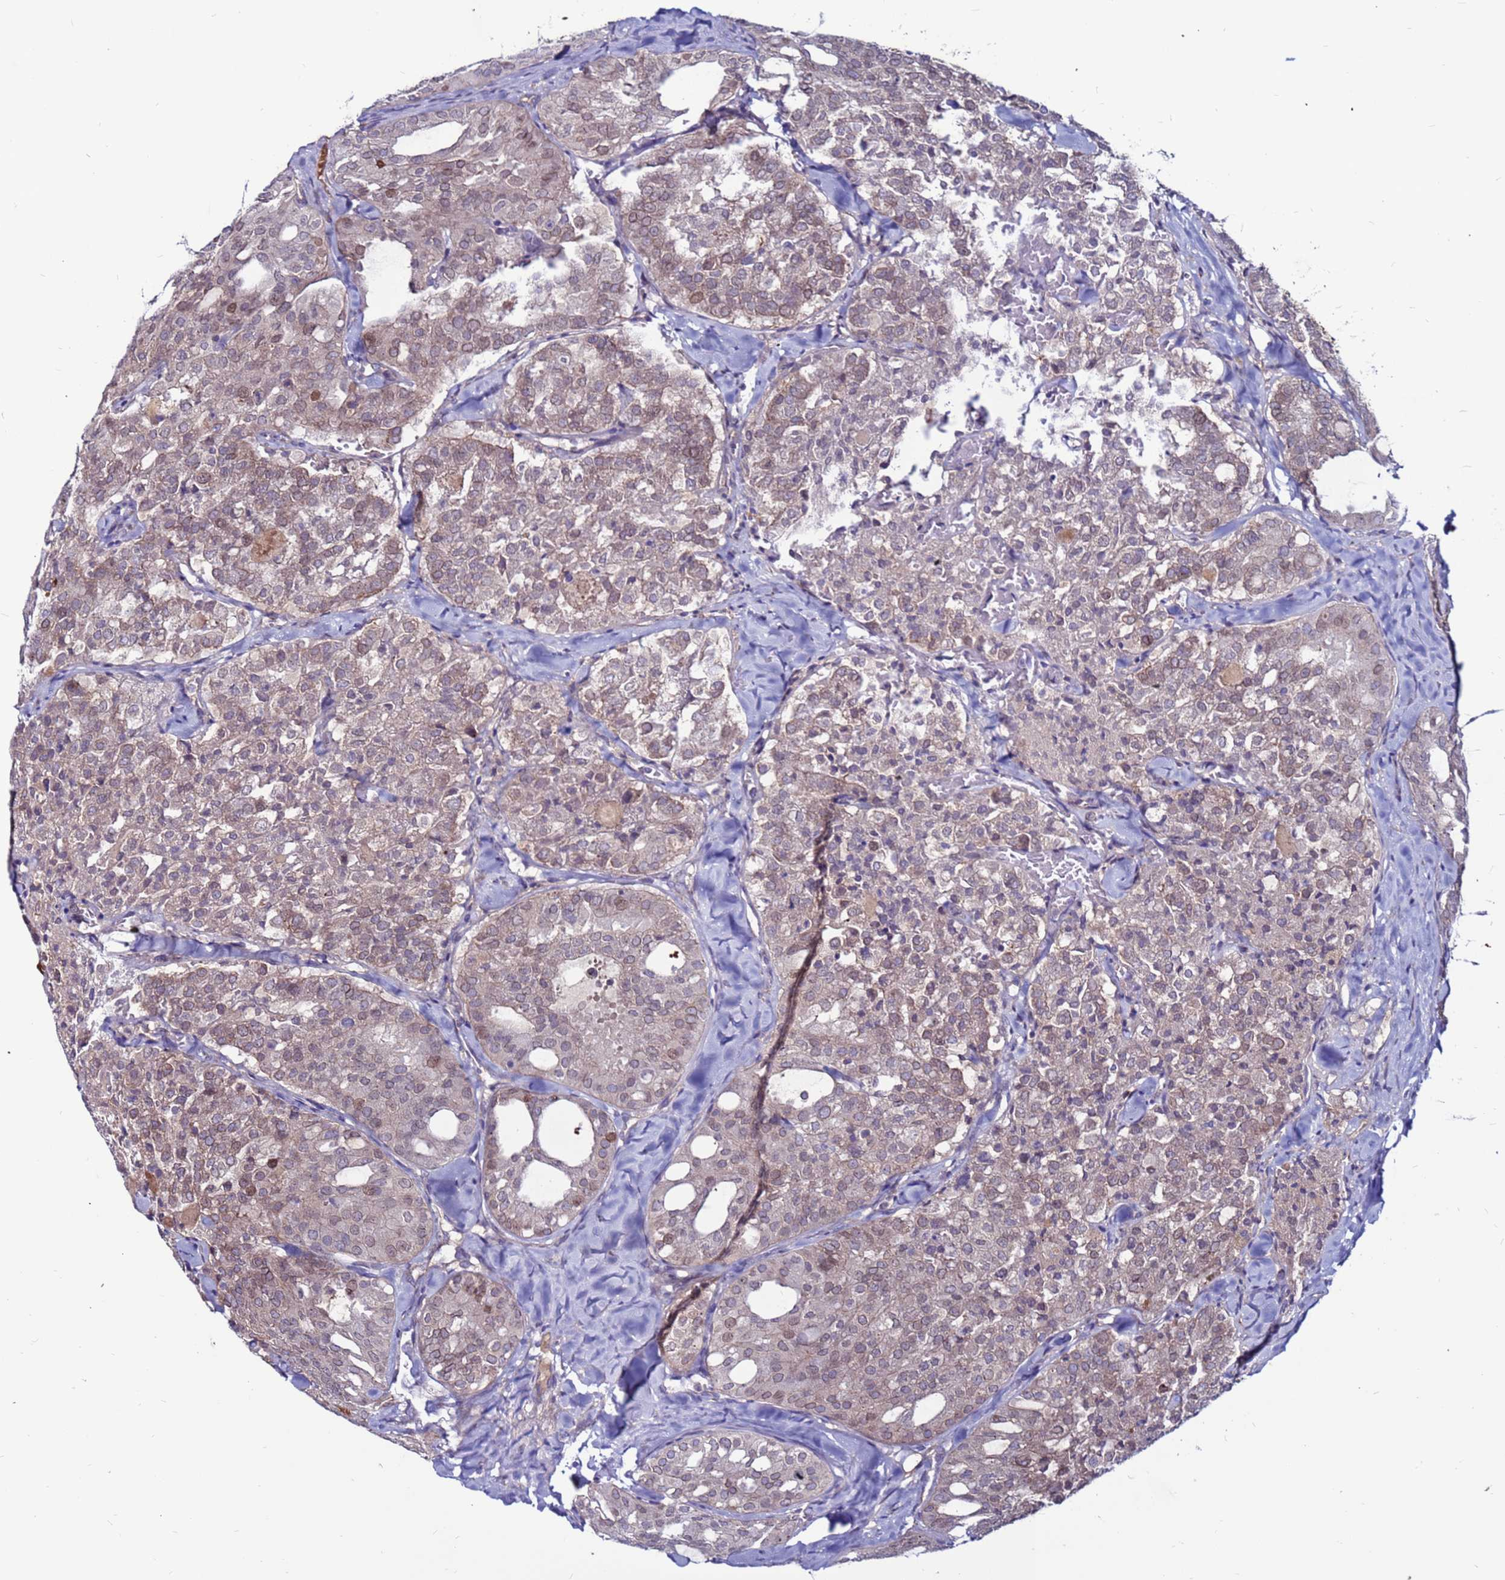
{"staining": {"intensity": "weak", "quantity": "25%-75%", "location": "cytoplasmic/membranous,nuclear"}, "tissue": "thyroid cancer", "cell_type": "Tumor cells", "image_type": "cancer", "snomed": [{"axis": "morphology", "description": "Follicular adenoma carcinoma, NOS"}, {"axis": "topography", "description": "Thyroid gland"}], "caption": "Human thyroid follicular adenoma carcinoma stained with a protein marker reveals weak staining in tumor cells.", "gene": "CCDC71", "patient": {"sex": "male", "age": 75}}